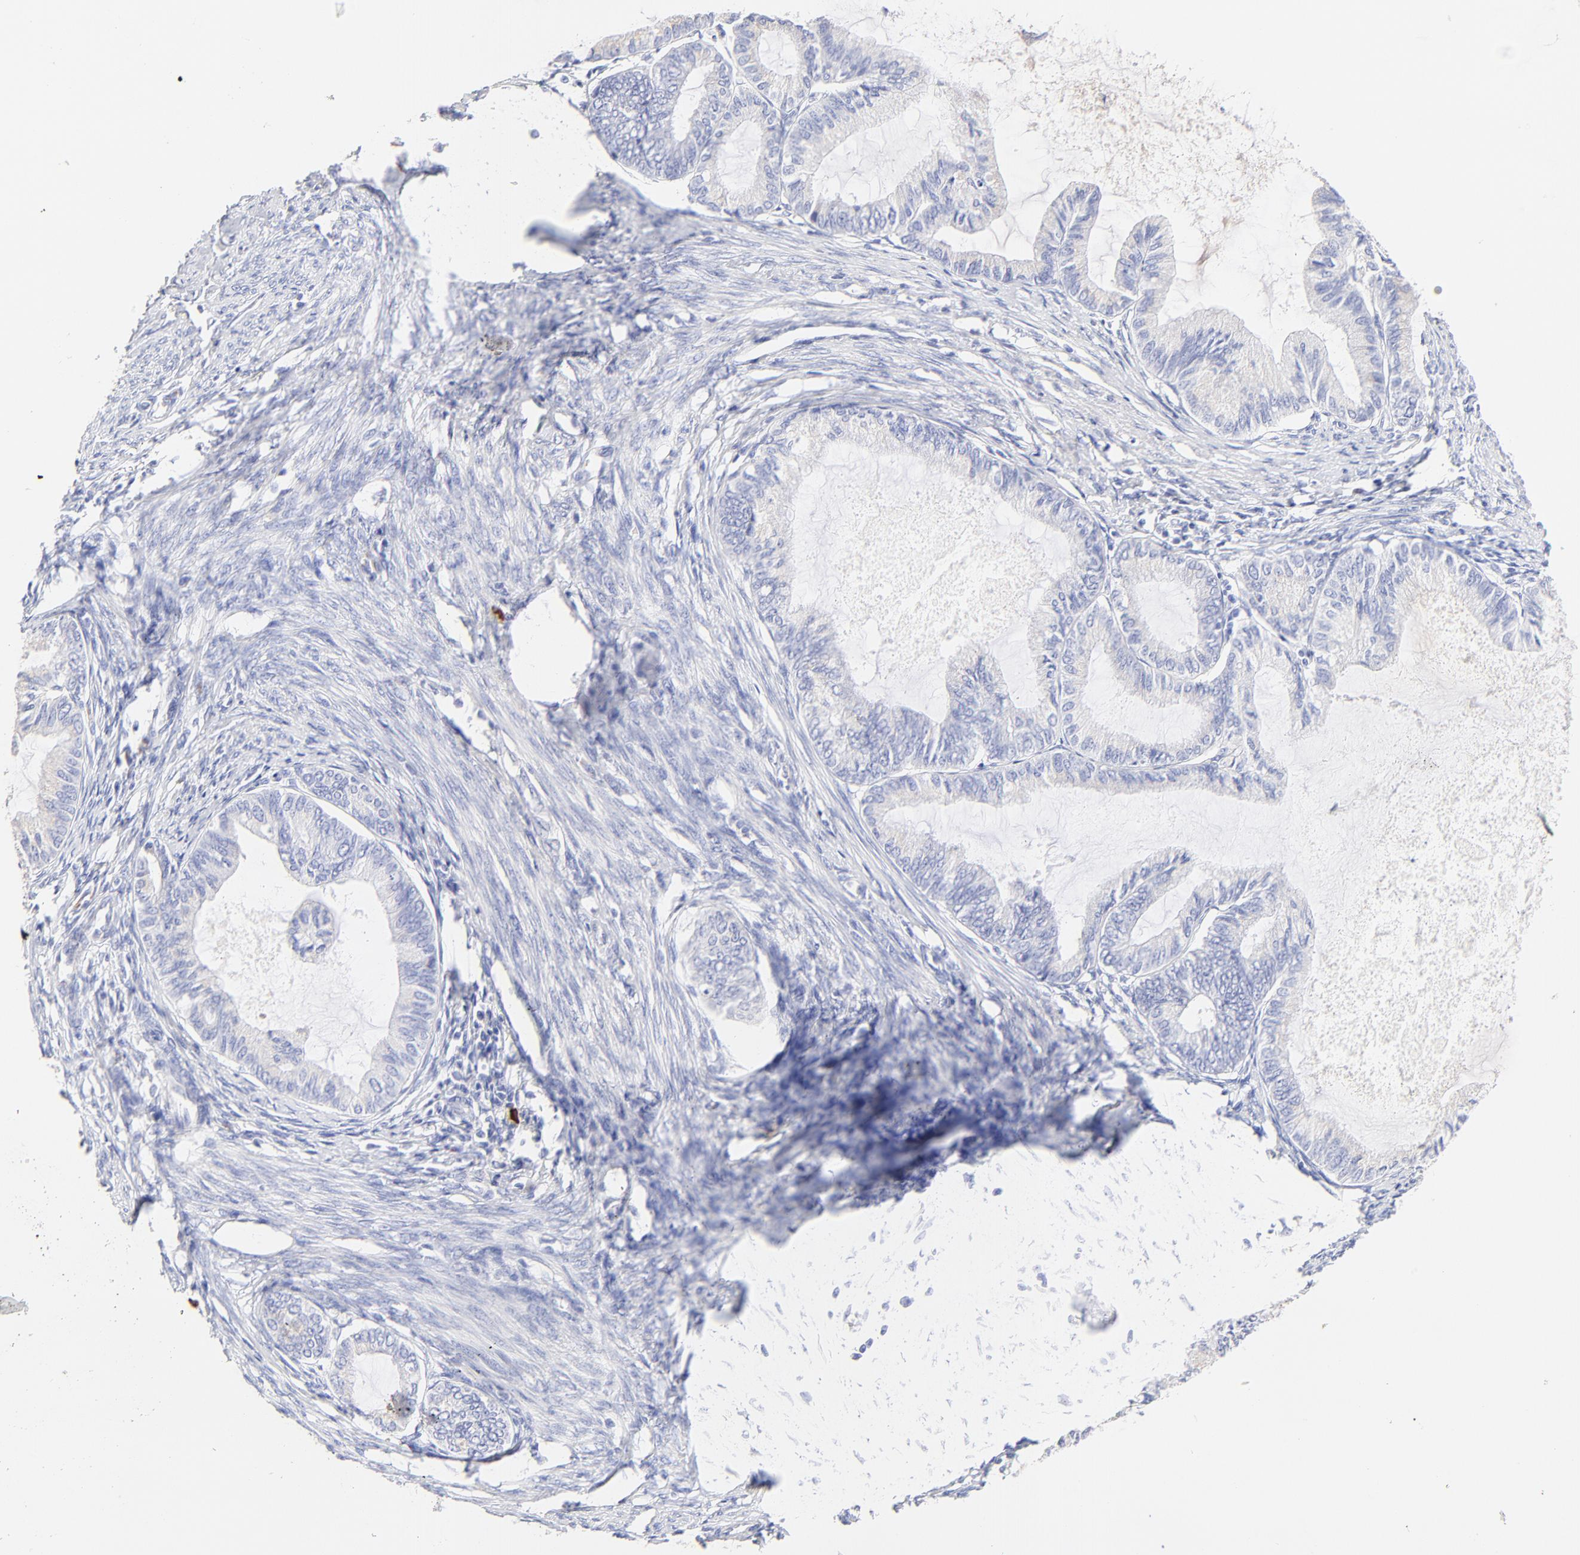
{"staining": {"intensity": "negative", "quantity": "none", "location": "none"}, "tissue": "endometrial cancer", "cell_type": "Tumor cells", "image_type": "cancer", "snomed": [{"axis": "morphology", "description": "Adenocarcinoma, NOS"}, {"axis": "topography", "description": "Endometrium"}], "caption": "Endometrial cancer was stained to show a protein in brown. There is no significant staining in tumor cells.", "gene": "ASB9", "patient": {"sex": "female", "age": 86}}